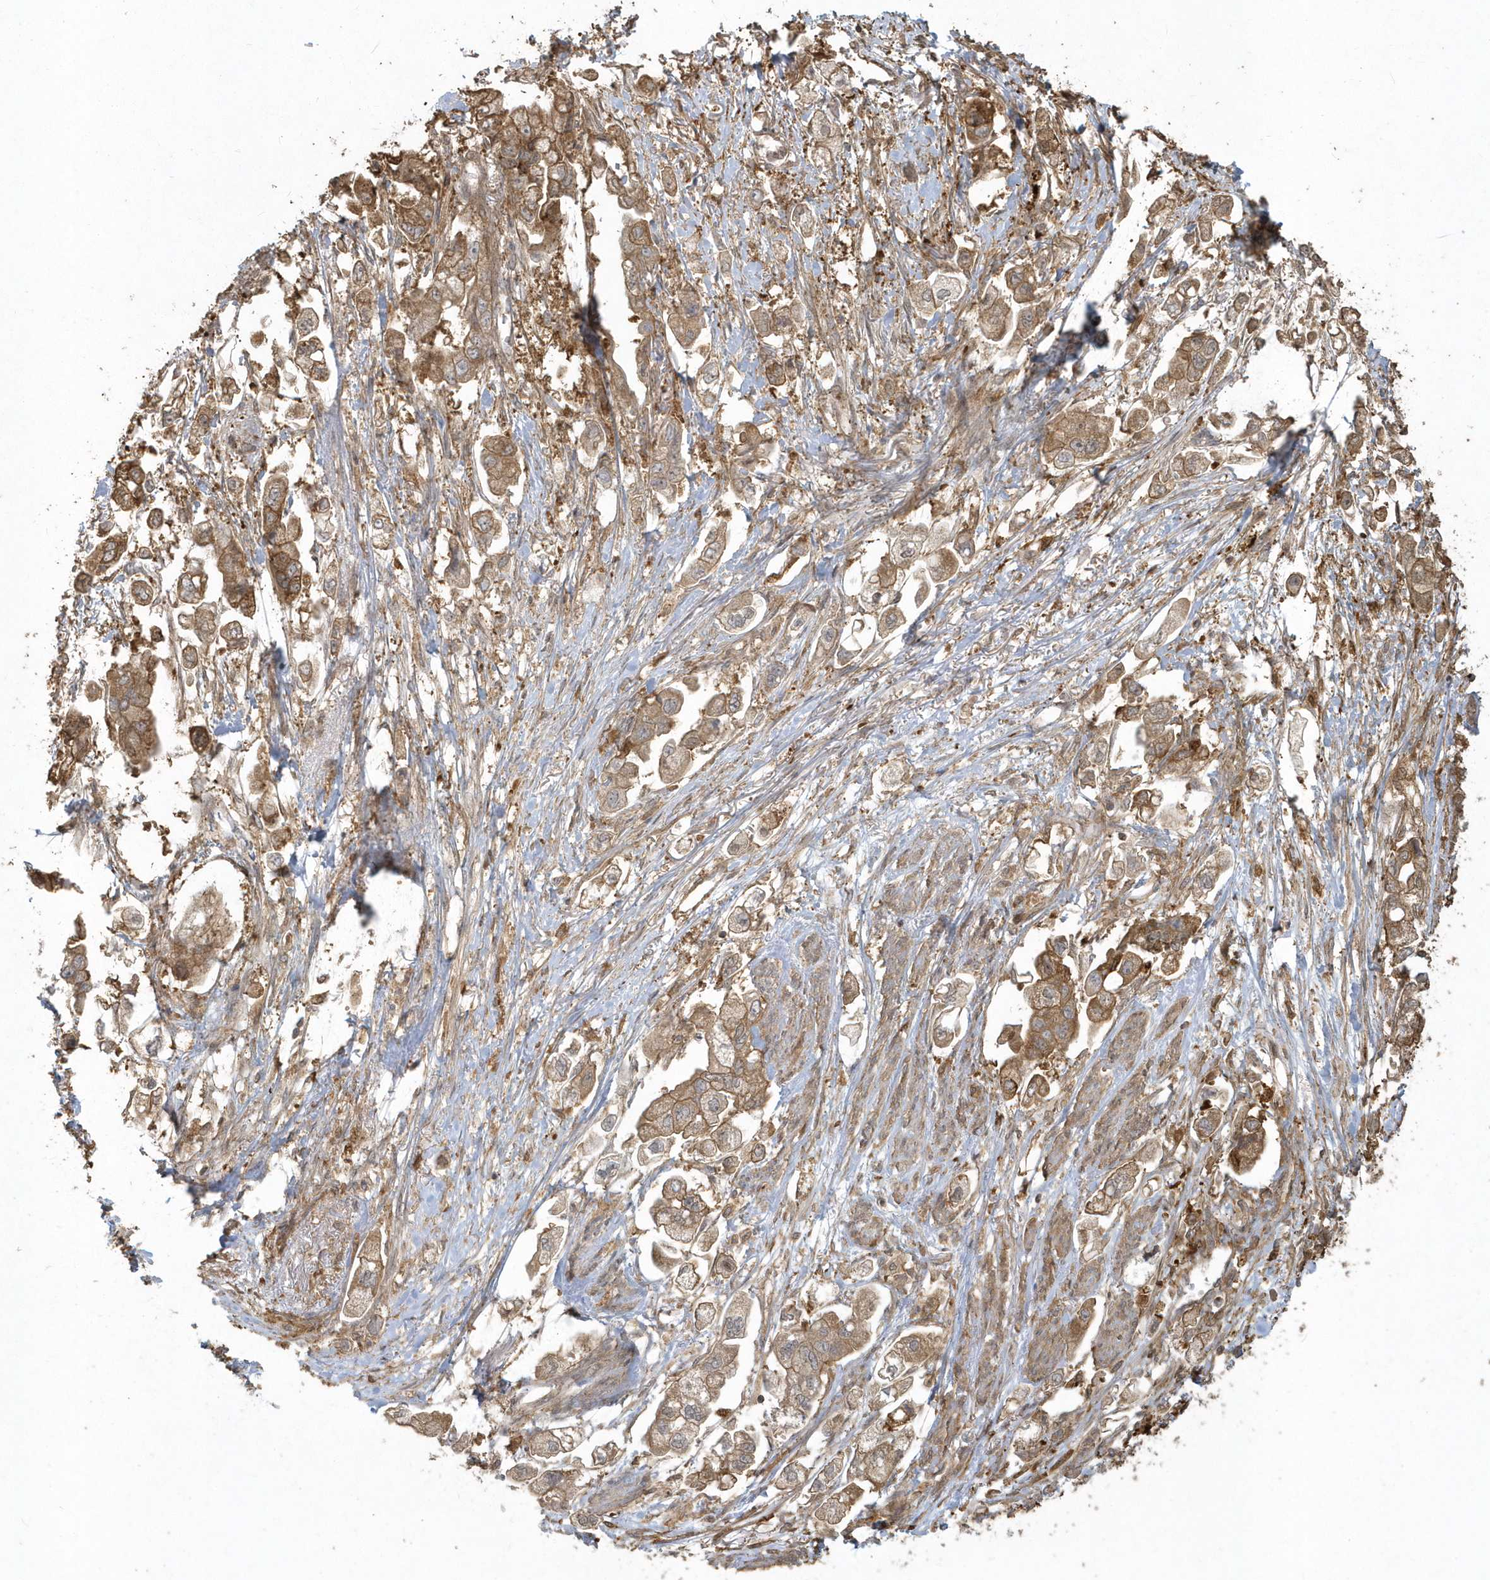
{"staining": {"intensity": "strong", "quantity": ">75%", "location": "cytoplasmic/membranous"}, "tissue": "stomach cancer", "cell_type": "Tumor cells", "image_type": "cancer", "snomed": [{"axis": "morphology", "description": "Adenocarcinoma, NOS"}, {"axis": "topography", "description": "Stomach"}], "caption": "DAB (3,3'-diaminobenzidine) immunohistochemical staining of stomach cancer exhibits strong cytoplasmic/membranous protein staining in about >75% of tumor cells. The staining is performed using DAB brown chromogen to label protein expression. The nuclei are counter-stained blue using hematoxylin.", "gene": "HNMT", "patient": {"sex": "male", "age": 62}}